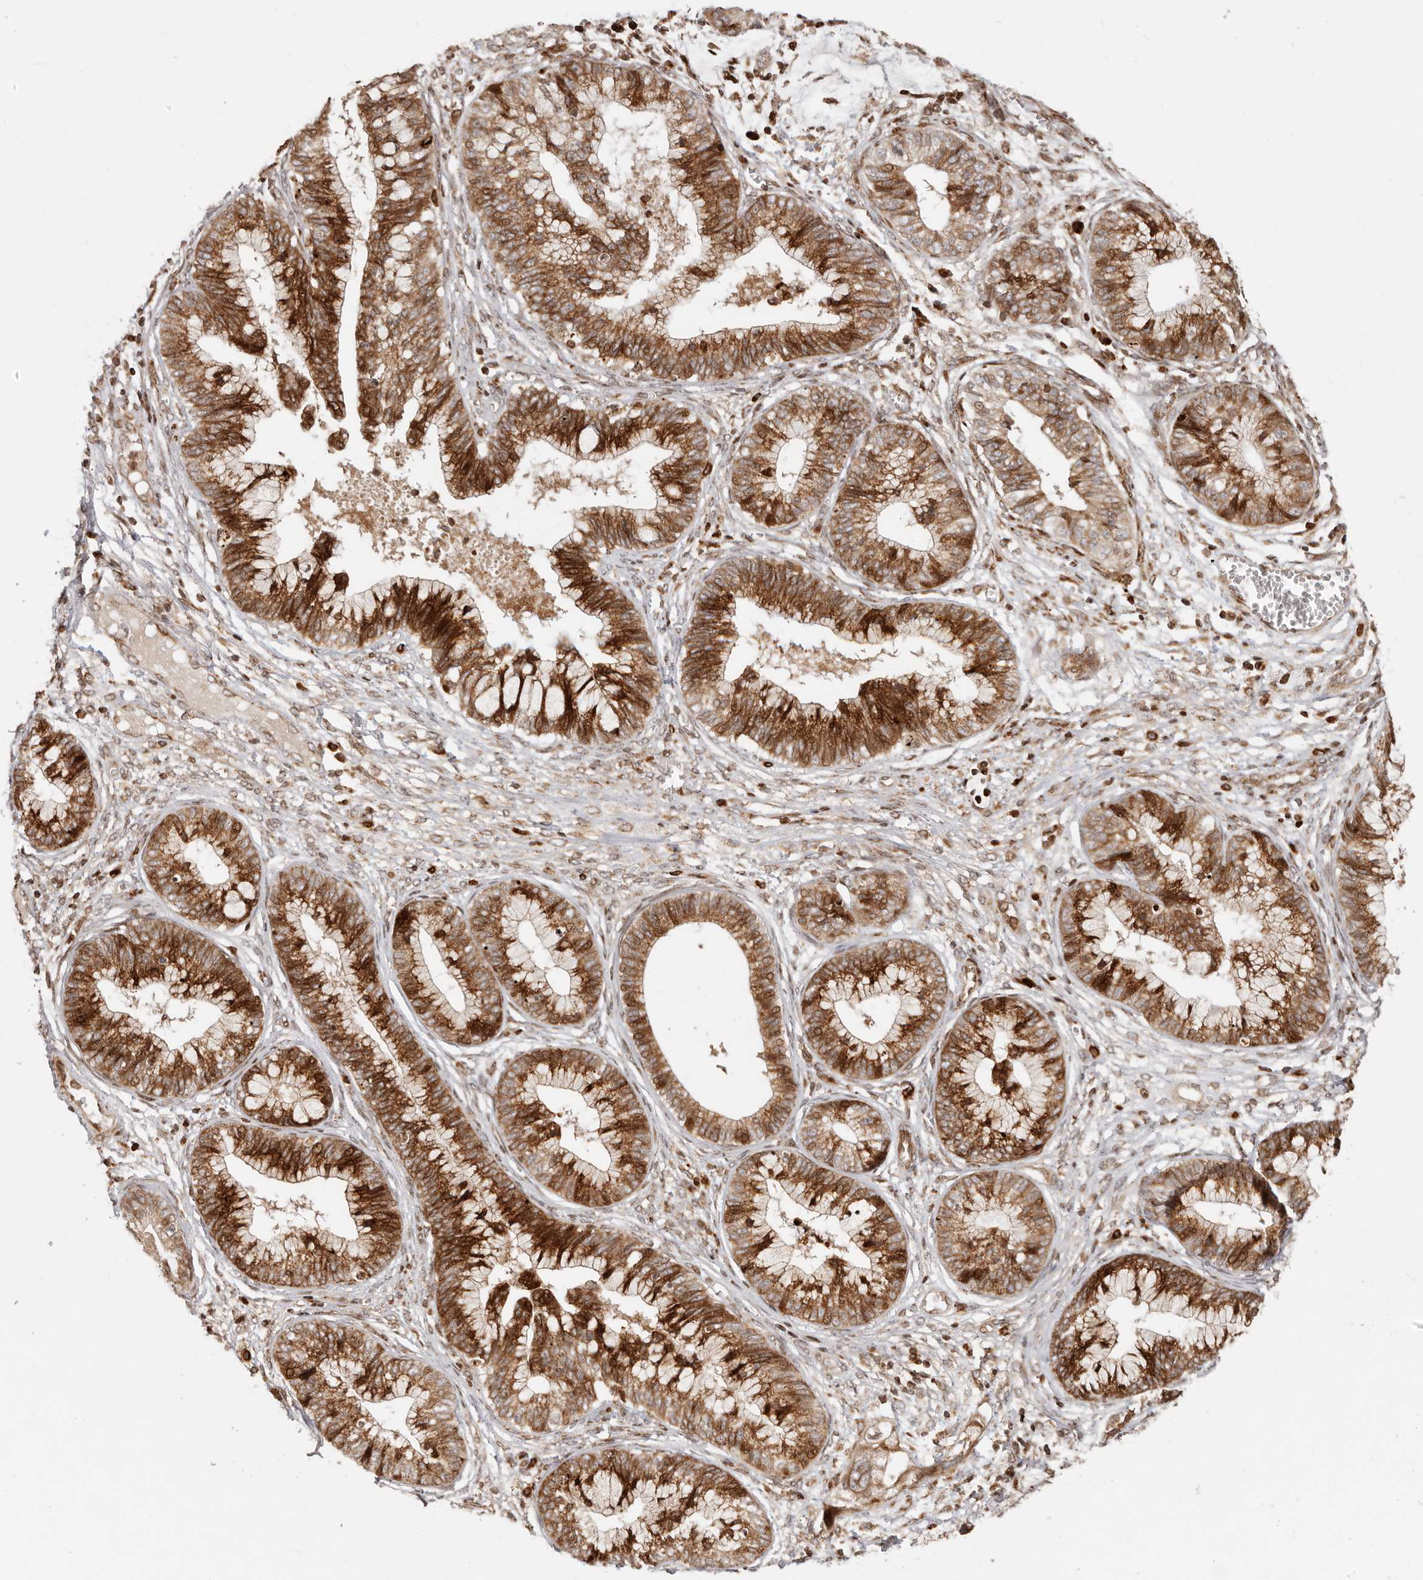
{"staining": {"intensity": "strong", "quantity": ">75%", "location": "cytoplasmic/membranous"}, "tissue": "cervical cancer", "cell_type": "Tumor cells", "image_type": "cancer", "snomed": [{"axis": "morphology", "description": "Adenocarcinoma, NOS"}, {"axis": "topography", "description": "Cervix"}], "caption": "The photomicrograph demonstrates a brown stain indicating the presence of a protein in the cytoplasmic/membranous of tumor cells in cervical cancer.", "gene": "TRIM4", "patient": {"sex": "female", "age": 44}}